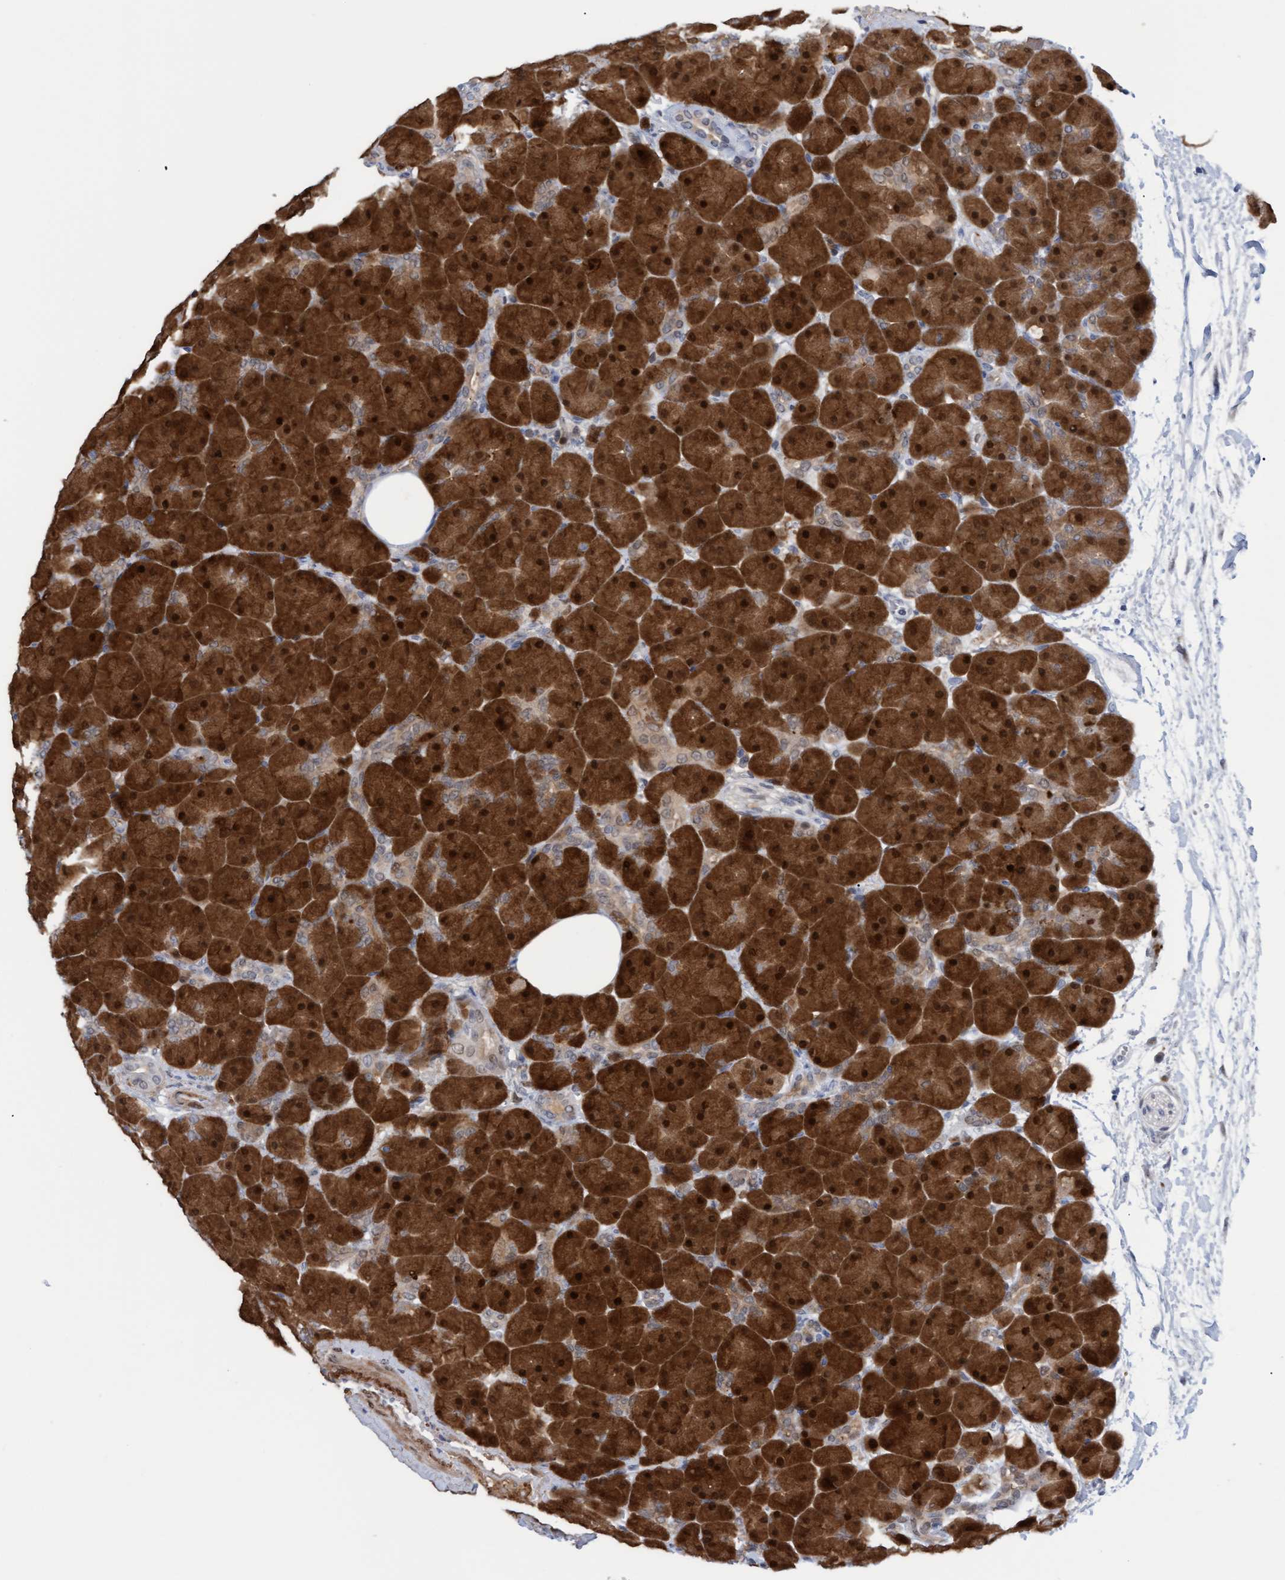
{"staining": {"intensity": "strong", "quantity": ">75%", "location": "cytoplasmic/membranous,nuclear"}, "tissue": "pancreas", "cell_type": "Exocrine glandular cells", "image_type": "normal", "snomed": [{"axis": "morphology", "description": "Normal tissue, NOS"}, {"axis": "topography", "description": "Pancreas"}], "caption": "The image displays staining of benign pancreas, revealing strong cytoplasmic/membranous,nuclear protein expression (brown color) within exocrine glandular cells. Using DAB (brown) and hematoxylin (blue) stains, captured at high magnification using brightfield microscopy.", "gene": "PINX1", "patient": {"sex": "male", "age": 66}}